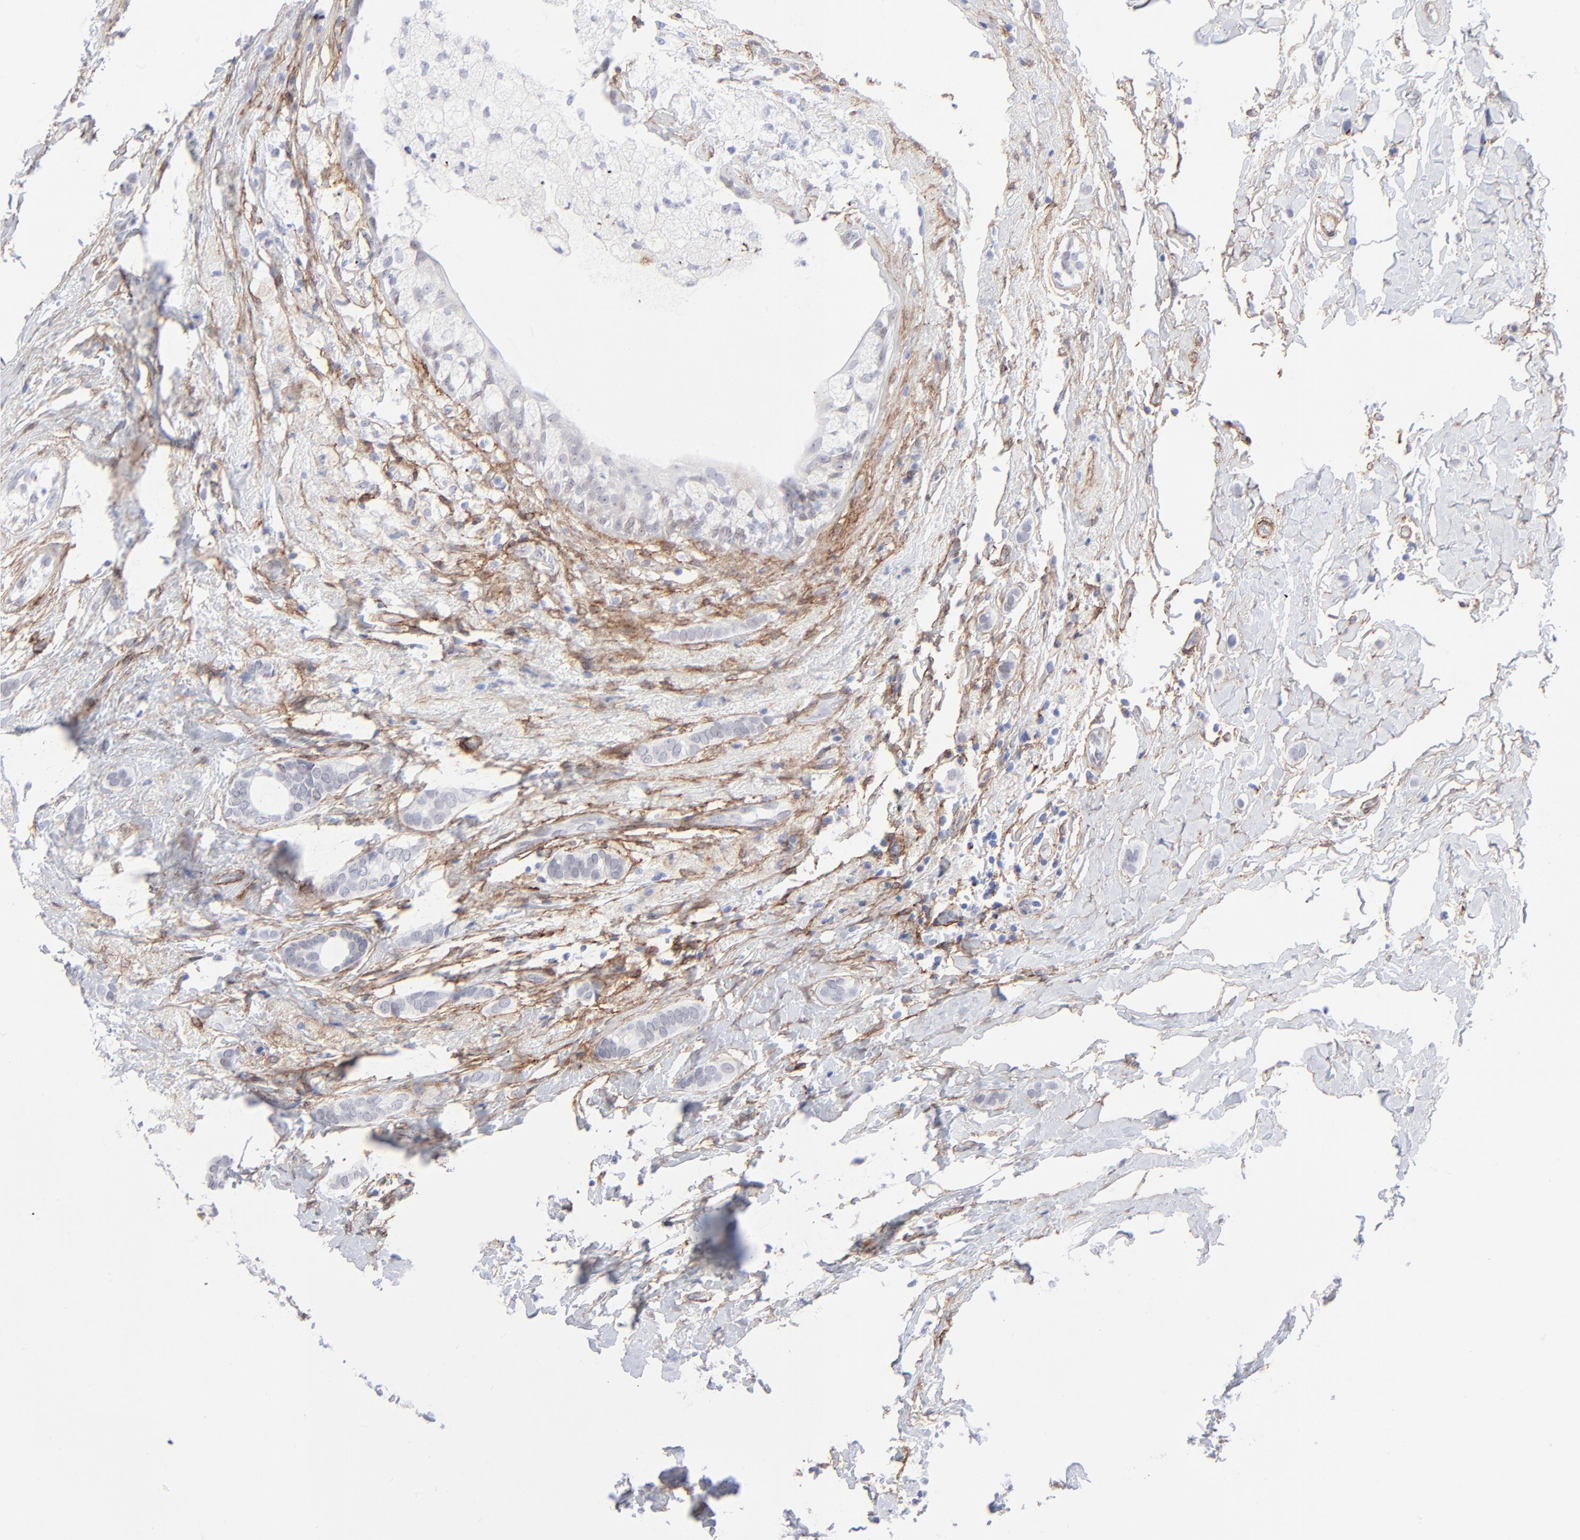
{"staining": {"intensity": "negative", "quantity": "none", "location": "none"}, "tissue": "breast cancer", "cell_type": "Tumor cells", "image_type": "cancer", "snomed": [{"axis": "morphology", "description": "Duct carcinoma"}, {"axis": "topography", "description": "Breast"}], "caption": "Human breast cancer (infiltrating ductal carcinoma) stained for a protein using IHC exhibits no expression in tumor cells.", "gene": "PDGFRB", "patient": {"sex": "female", "age": 54}}